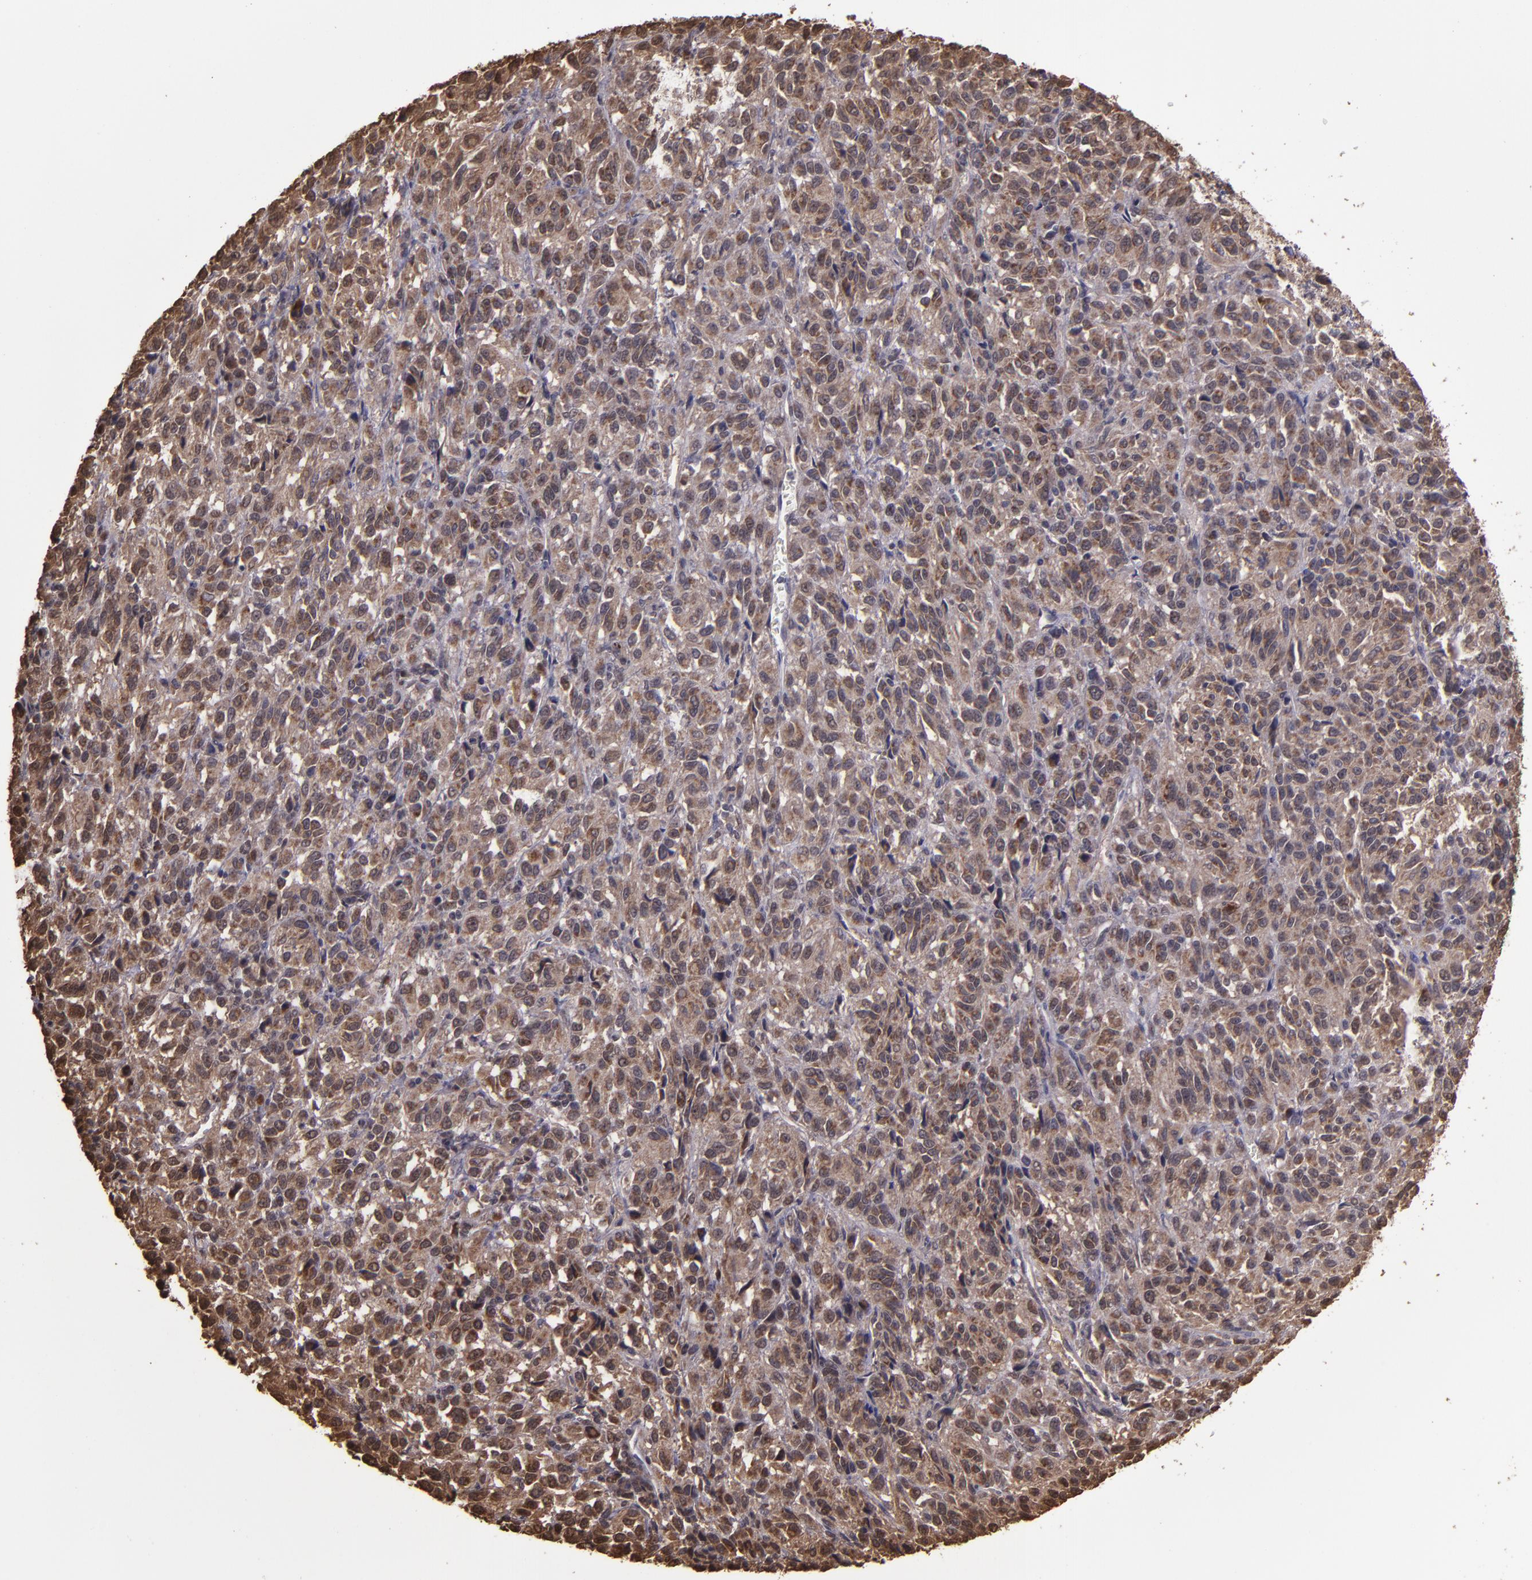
{"staining": {"intensity": "moderate", "quantity": ">75%", "location": "cytoplasmic/membranous,nuclear"}, "tissue": "melanoma", "cell_type": "Tumor cells", "image_type": "cancer", "snomed": [{"axis": "morphology", "description": "Malignant melanoma, Metastatic site"}, {"axis": "topography", "description": "Lung"}], "caption": "Moderate cytoplasmic/membranous and nuclear protein positivity is seen in about >75% of tumor cells in melanoma.", "gene": "SERPINF2", "patient": {"sex": "male", "age": 64}}